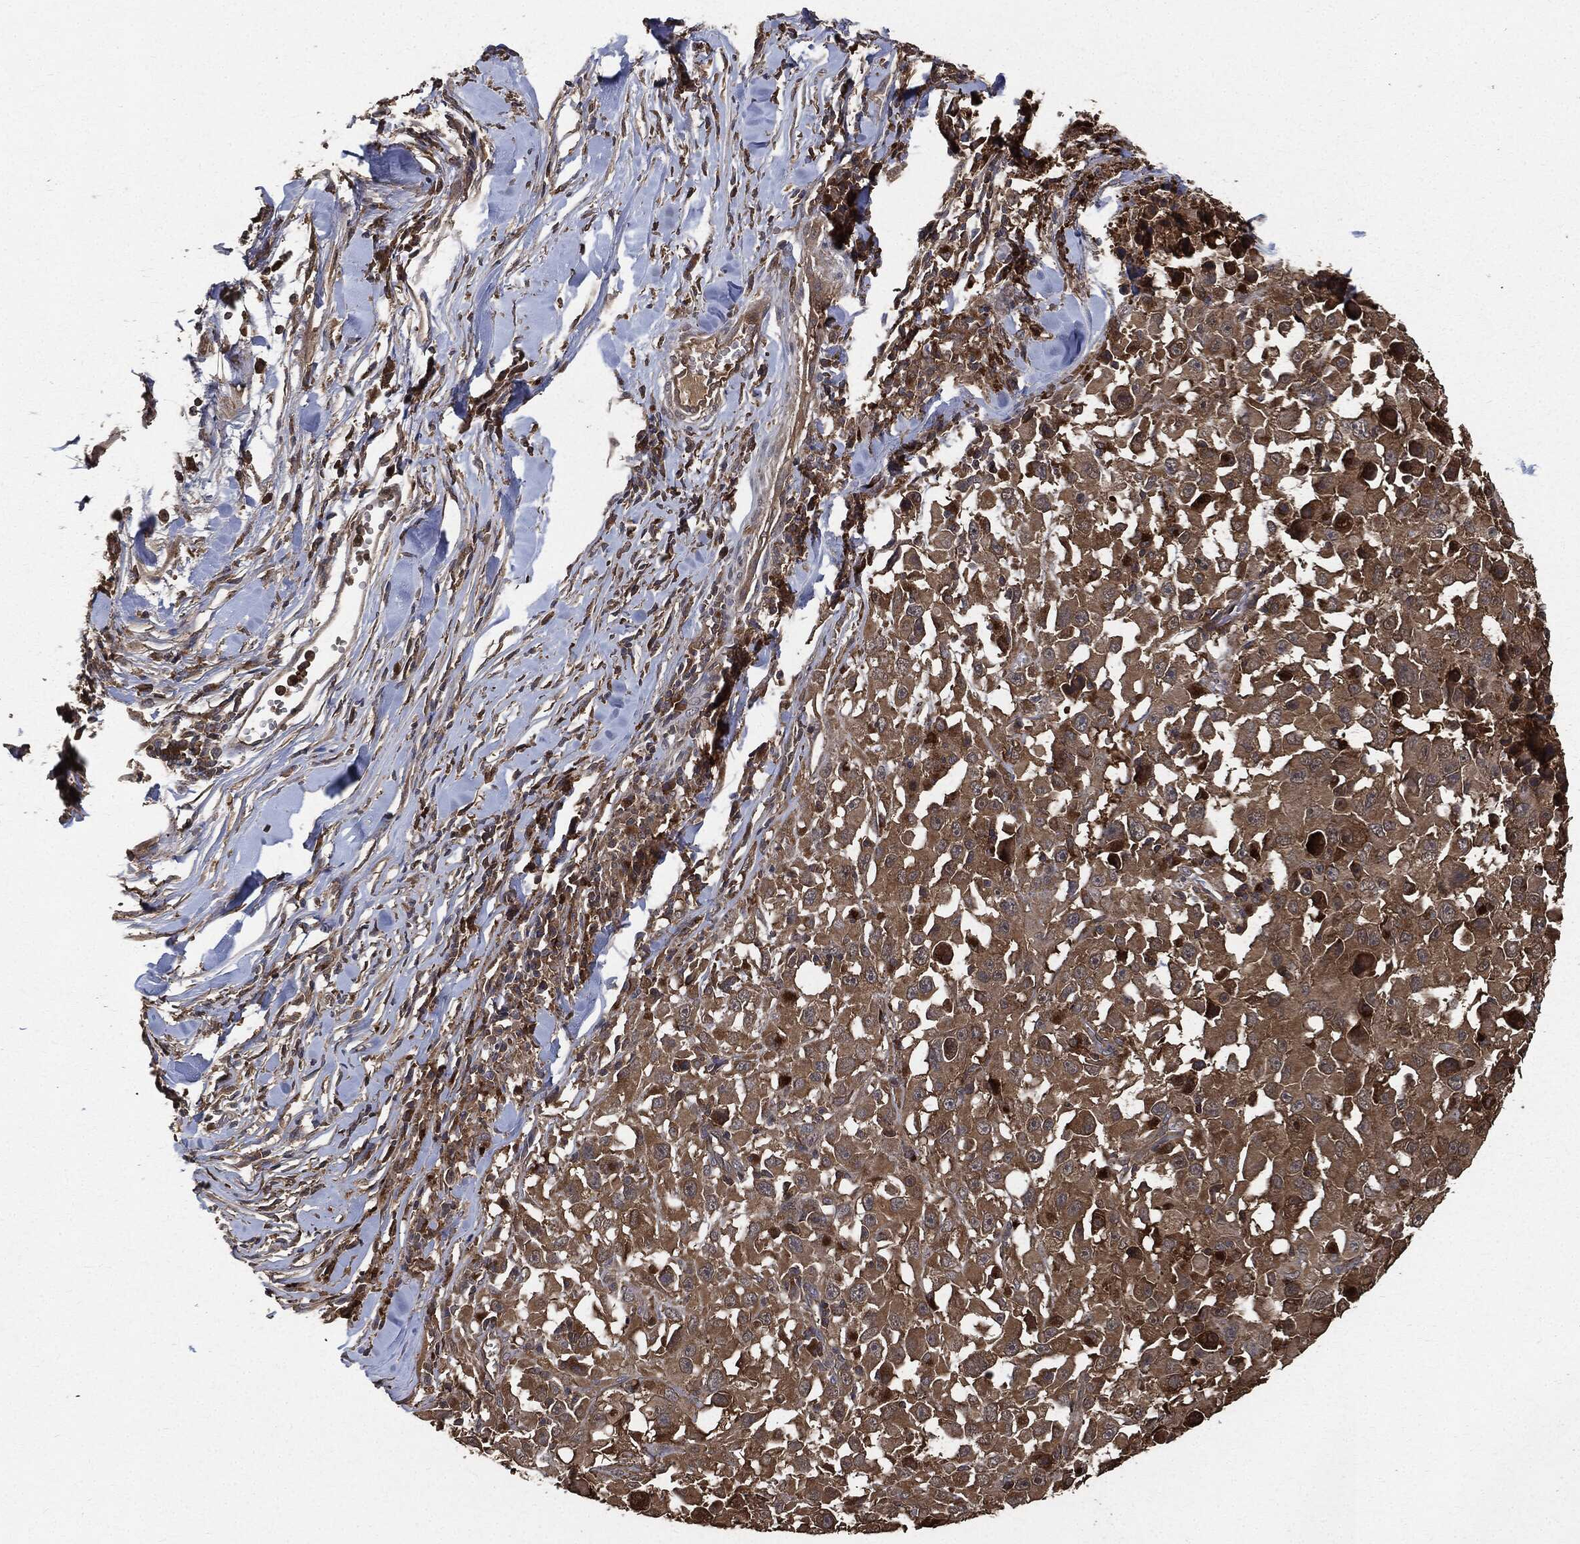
{"staining": {"intensity": "moderate", "quantity": ">75%", "location": "cytoplasmic/membranous"}, "tissue": "melanoma", "cell_type": "Tumor cells", "image_type": "cancer", "snomed": [{"axis": "morphology", "description": "Malignant melanoma, Metastatic site"}, {"axis": "topography", "description": "Lymph node"}], "caption": "This is an image of immunohistochemistry staining of malignant melanoma (metastatic site), which shows moderate staining in the cytoplasmic/membranous of tumor cells.", "gene": "BRAF", "patient": {"sex": "male", "age": 50}}